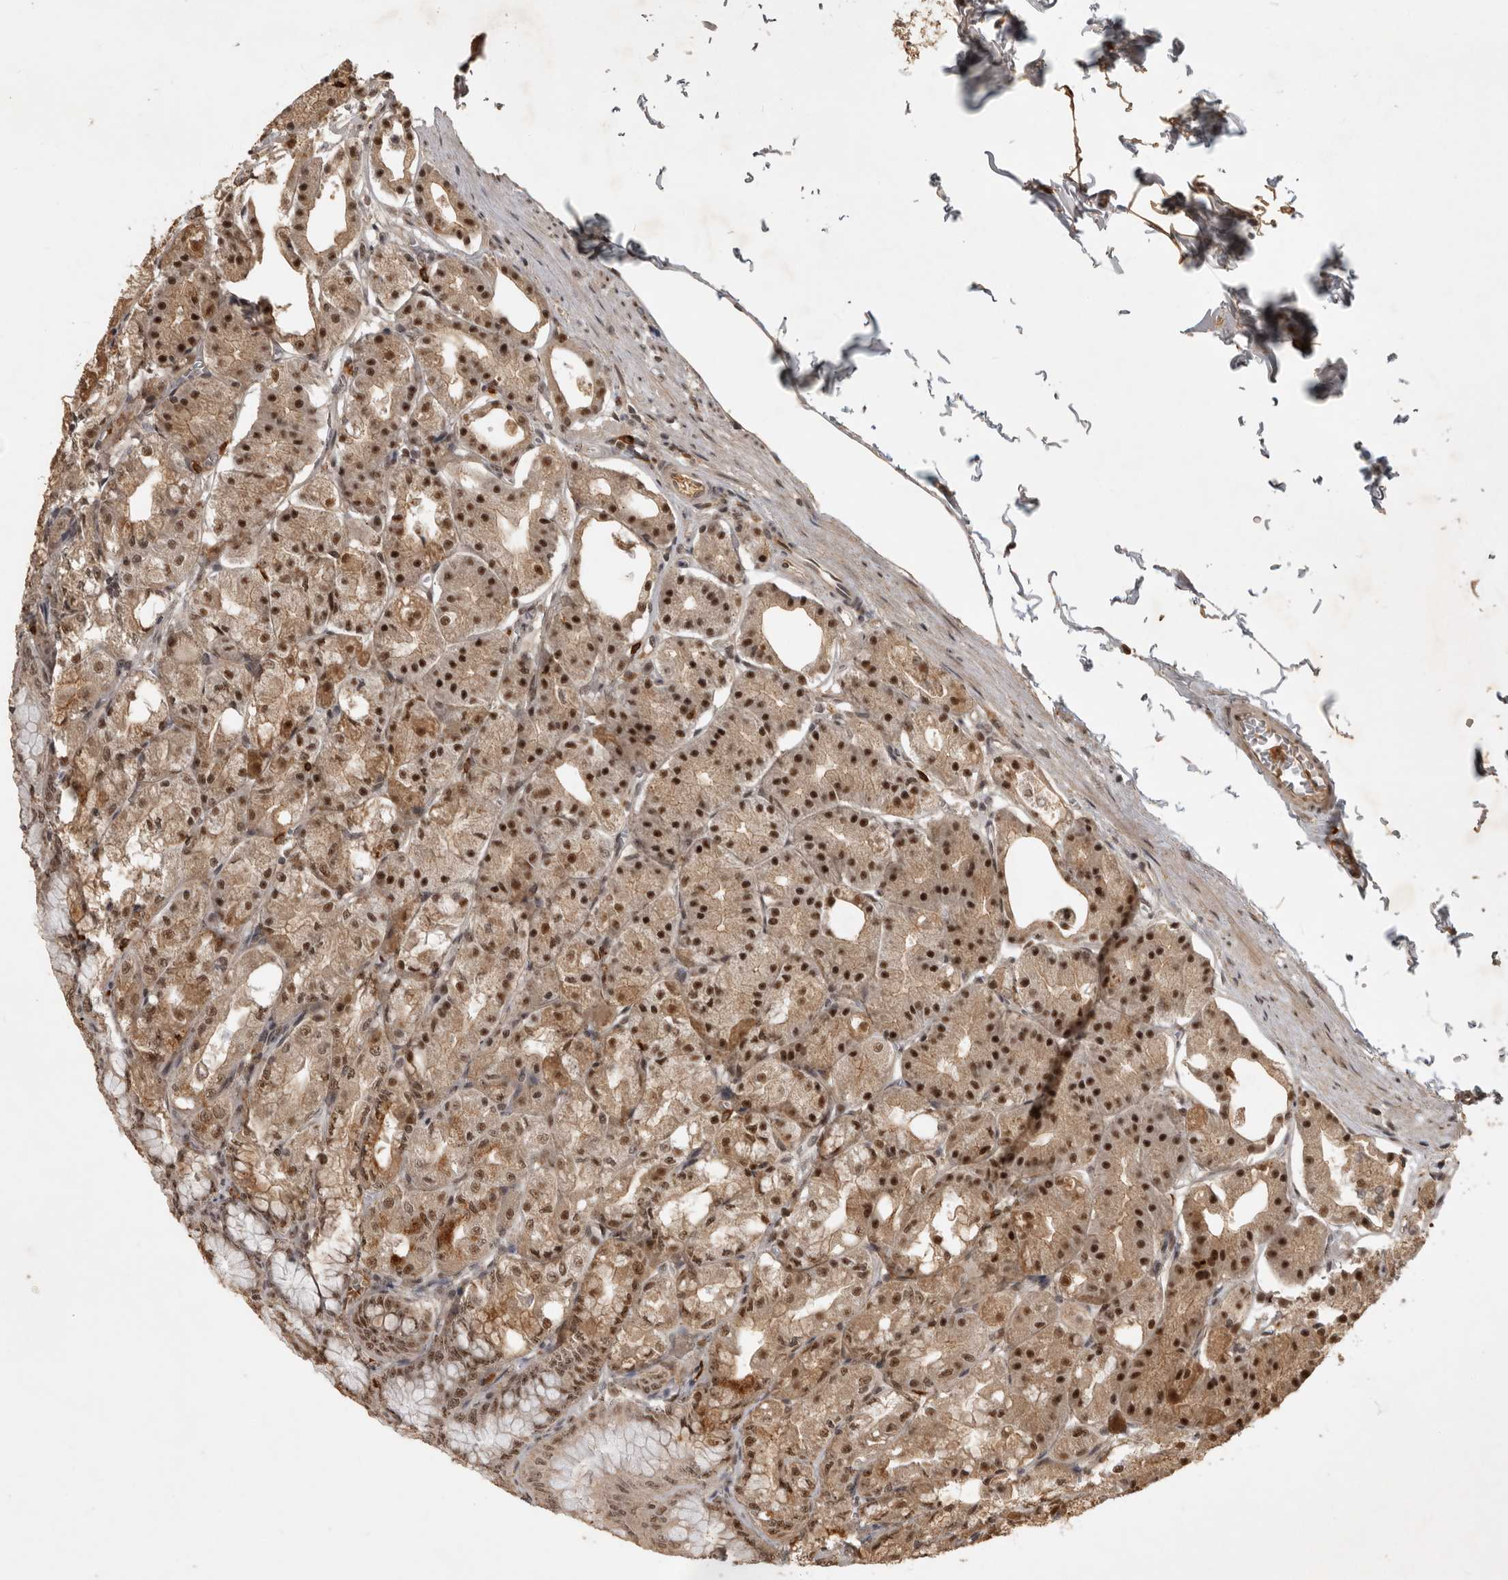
{"staining": {"intensity": "strong", "quantity": ">75%", "location": "cytoplasmic/membranous,nuclear"}, "tissue": "stomach", "cell_type": "Glandular cells", "image_type": "normal", "snomed": [{"axis": "morphology", "description": "Normal tissue, NOS"}, {"axis": "topography", "description": "Stomach, lower"}], "caption": "Protein positivity by immunohistochemistry demonstrates strong cytoplasmic/membranous,nuclear expression in about >75% of glandular cells in benign stomach.", "gene": "CBLL1", "patient": {"sex": "male", "age": 71}}